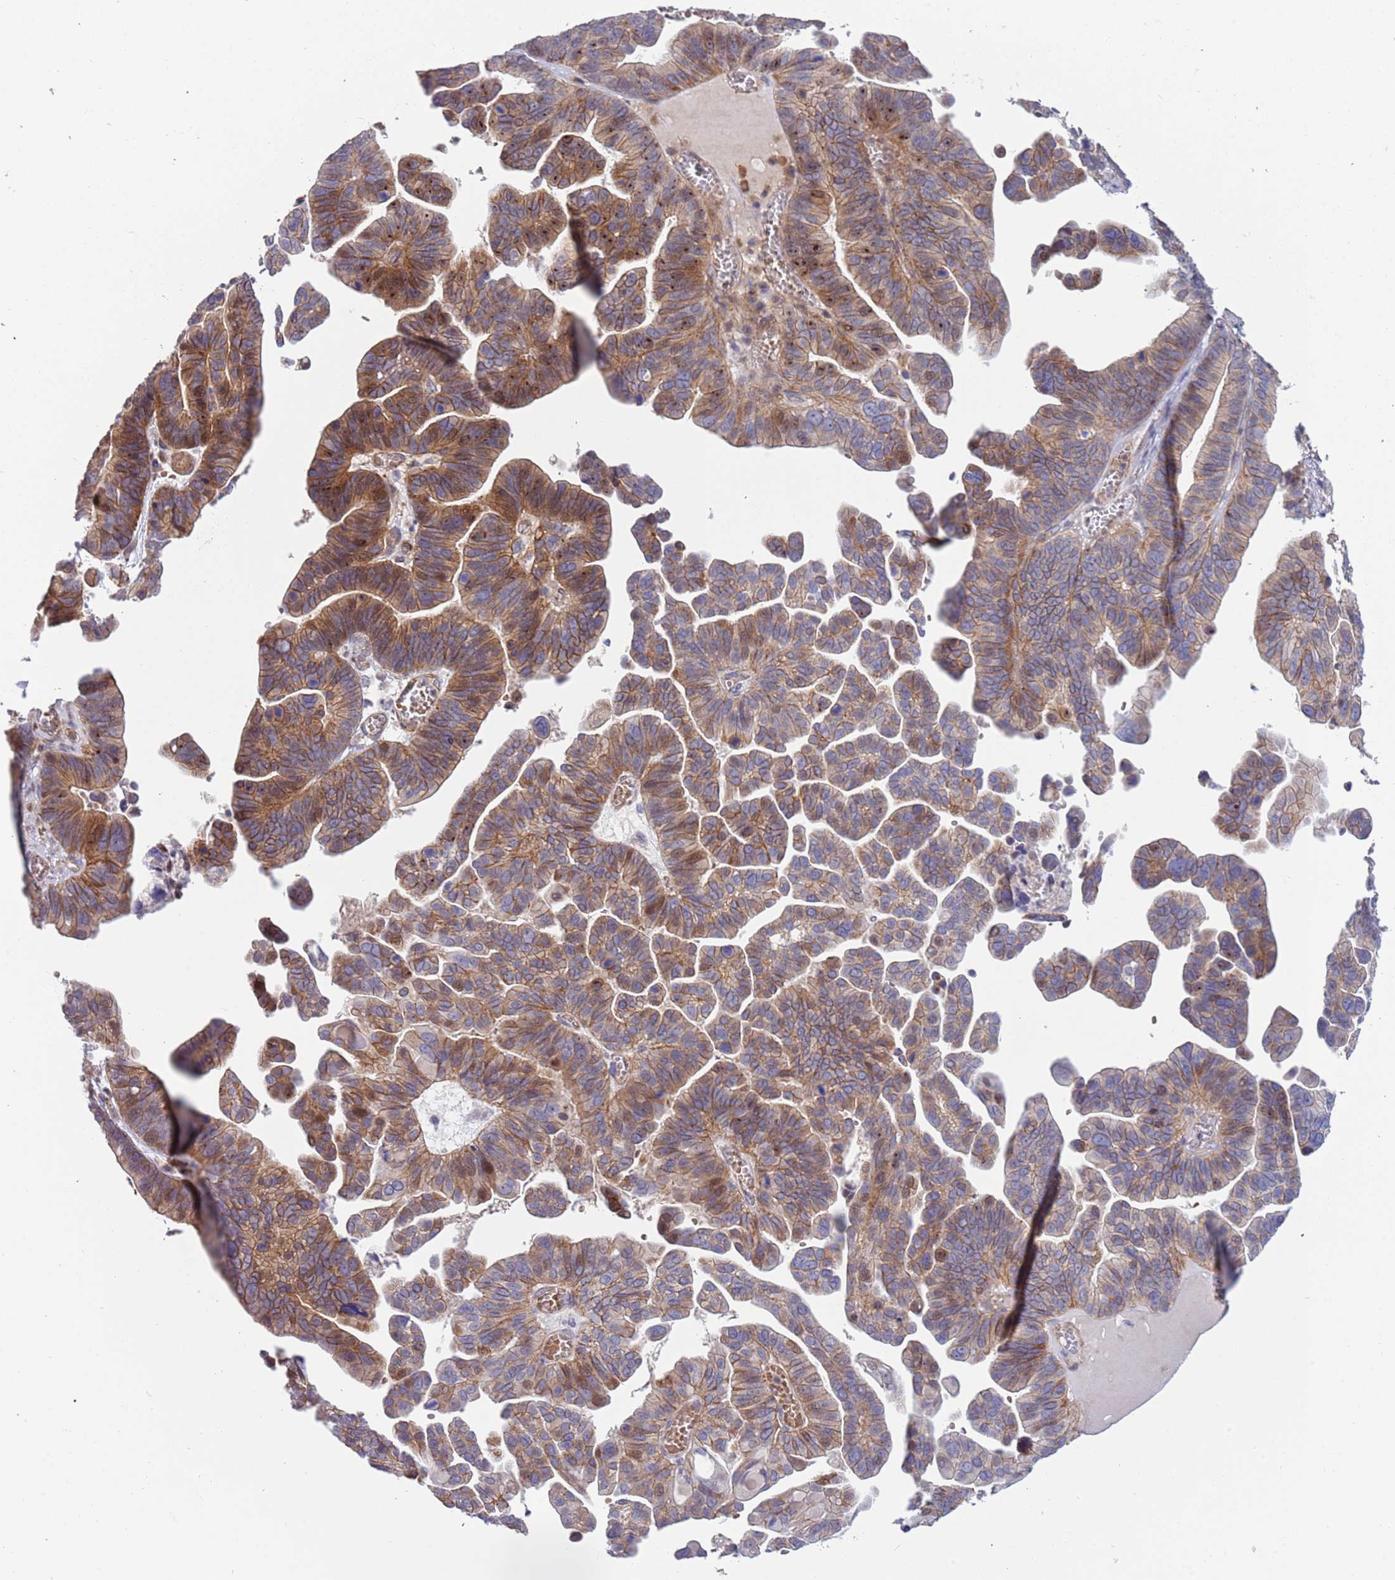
{"staining": {"intensity": "moderate", "quantity": ">75%", "location": "cytoplasmic/membranous"}, "tissue": "ovarian cancer", "cell_type": "Tumor cells", "image_type": "cancer", "snomed": [{"axis": "morphology", "description": "Cystadenocarcinoma, serous, NOS"}, {"axis": "topography", "description": "Ovary"}], "caption": "Ovarian cancer (serous cystadenocarcinoma) stained with a brown dye exhibits moderate cytoplasmic/membranous positive expression in about >75% of tumor cells.", "gene": "ITGB6", "patient": {"sex": "female", "age": 56}}